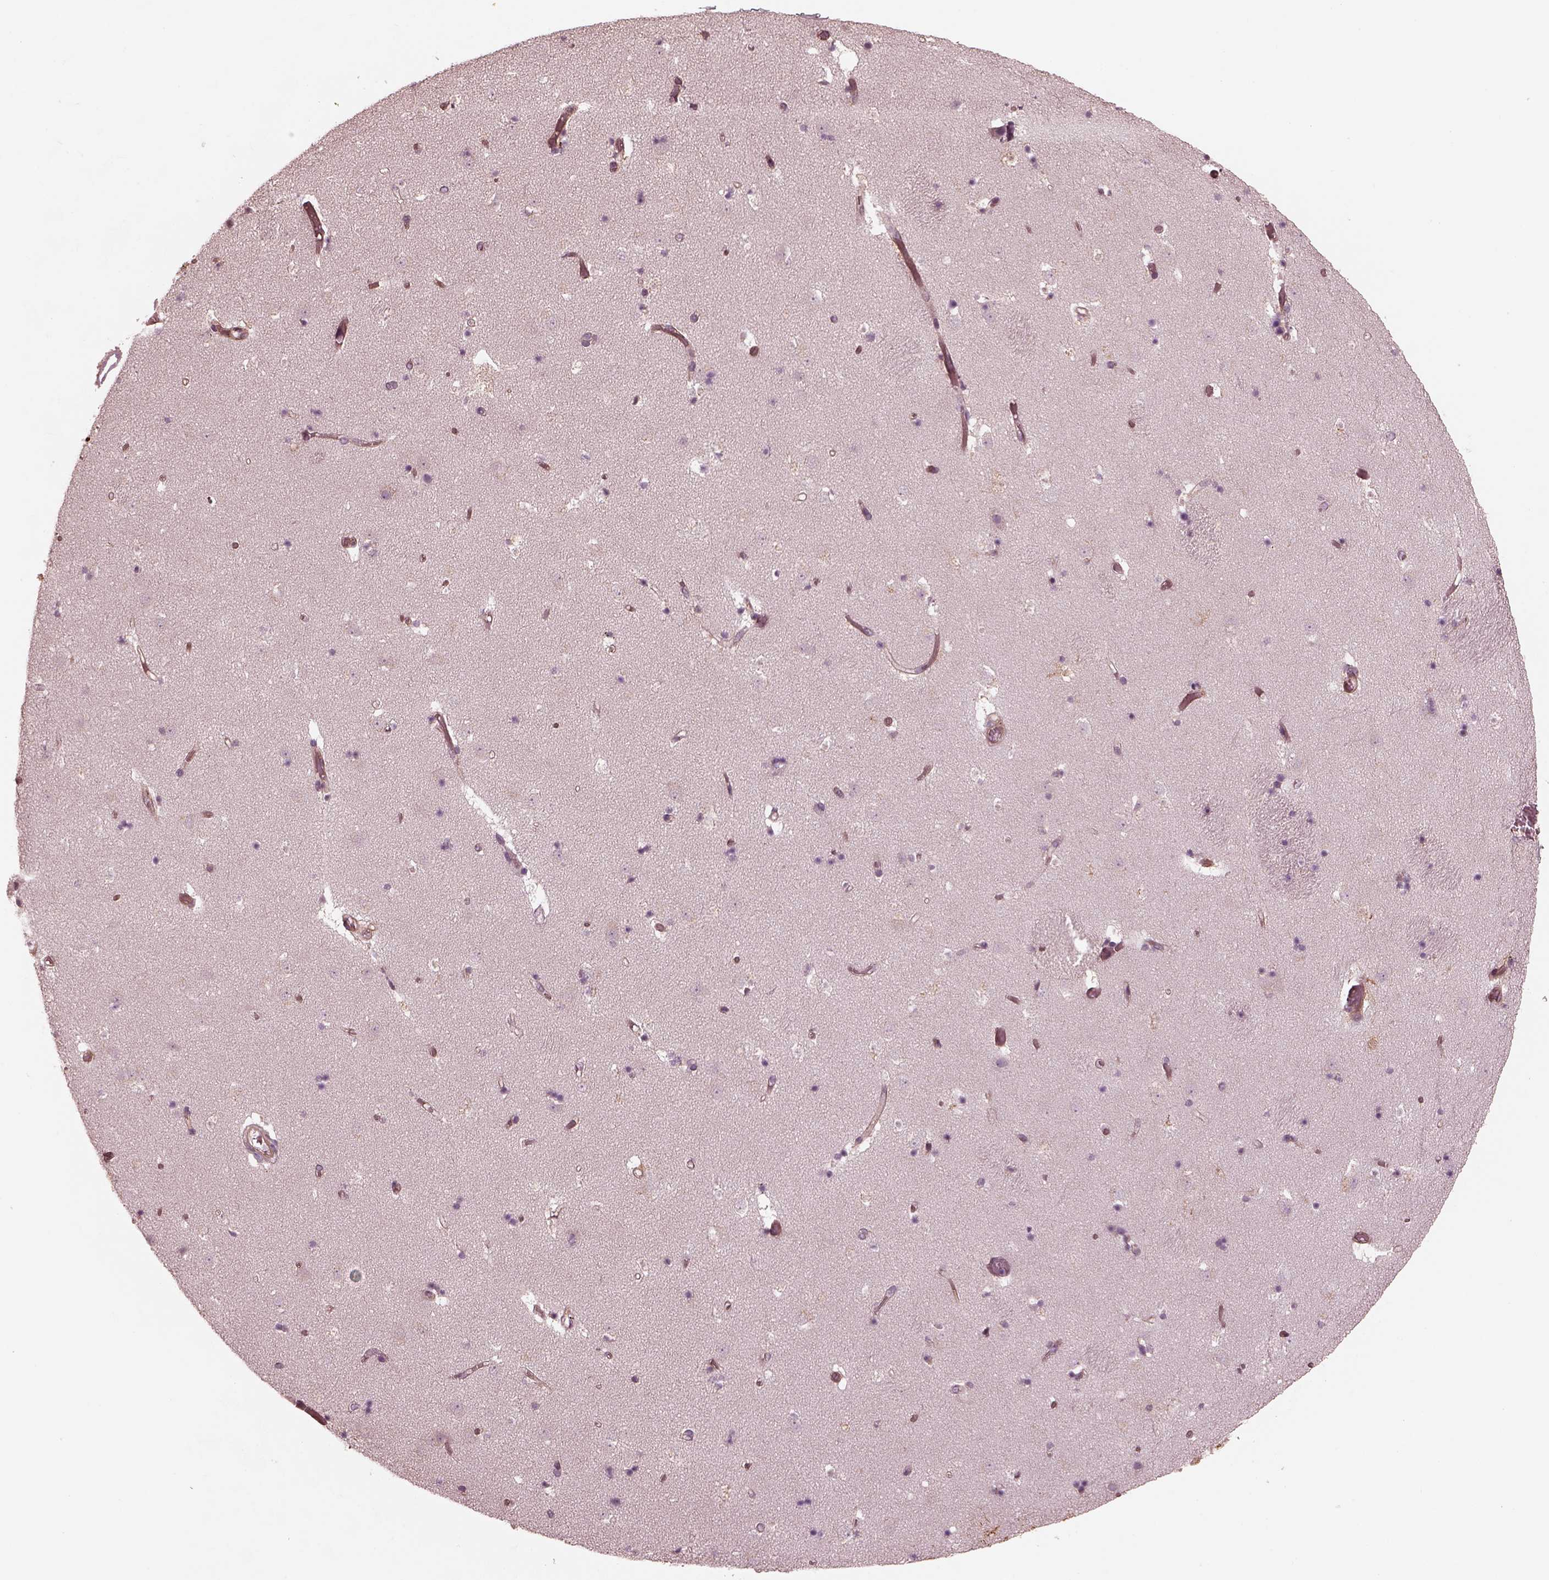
{"staining": {"intensity": "strong", "quantity": "25%-75%", "location": "cytoplasmic/membranous"}, "tissue": "caudate", "cell_type": "Glial cells", "image_type": "normal", "snomed": [{"axis": "morphology", "description": "Normal tissue, NOS"}, {"axis": "topography", "description": "Lateral ventricle wall"}], "caption": "Protein staining of unremarkable caudate displays strong cytoplasmic/membranous positivity in approximately 25%-75% of glial cells. The staining was performed using DAB to visualize the protein expression in brown, while the nuclei were stained in blue with hematoxylin (Magnification: 20x).", "gene": "KIF6", "patient": {"sex": "female", "age": 42}}